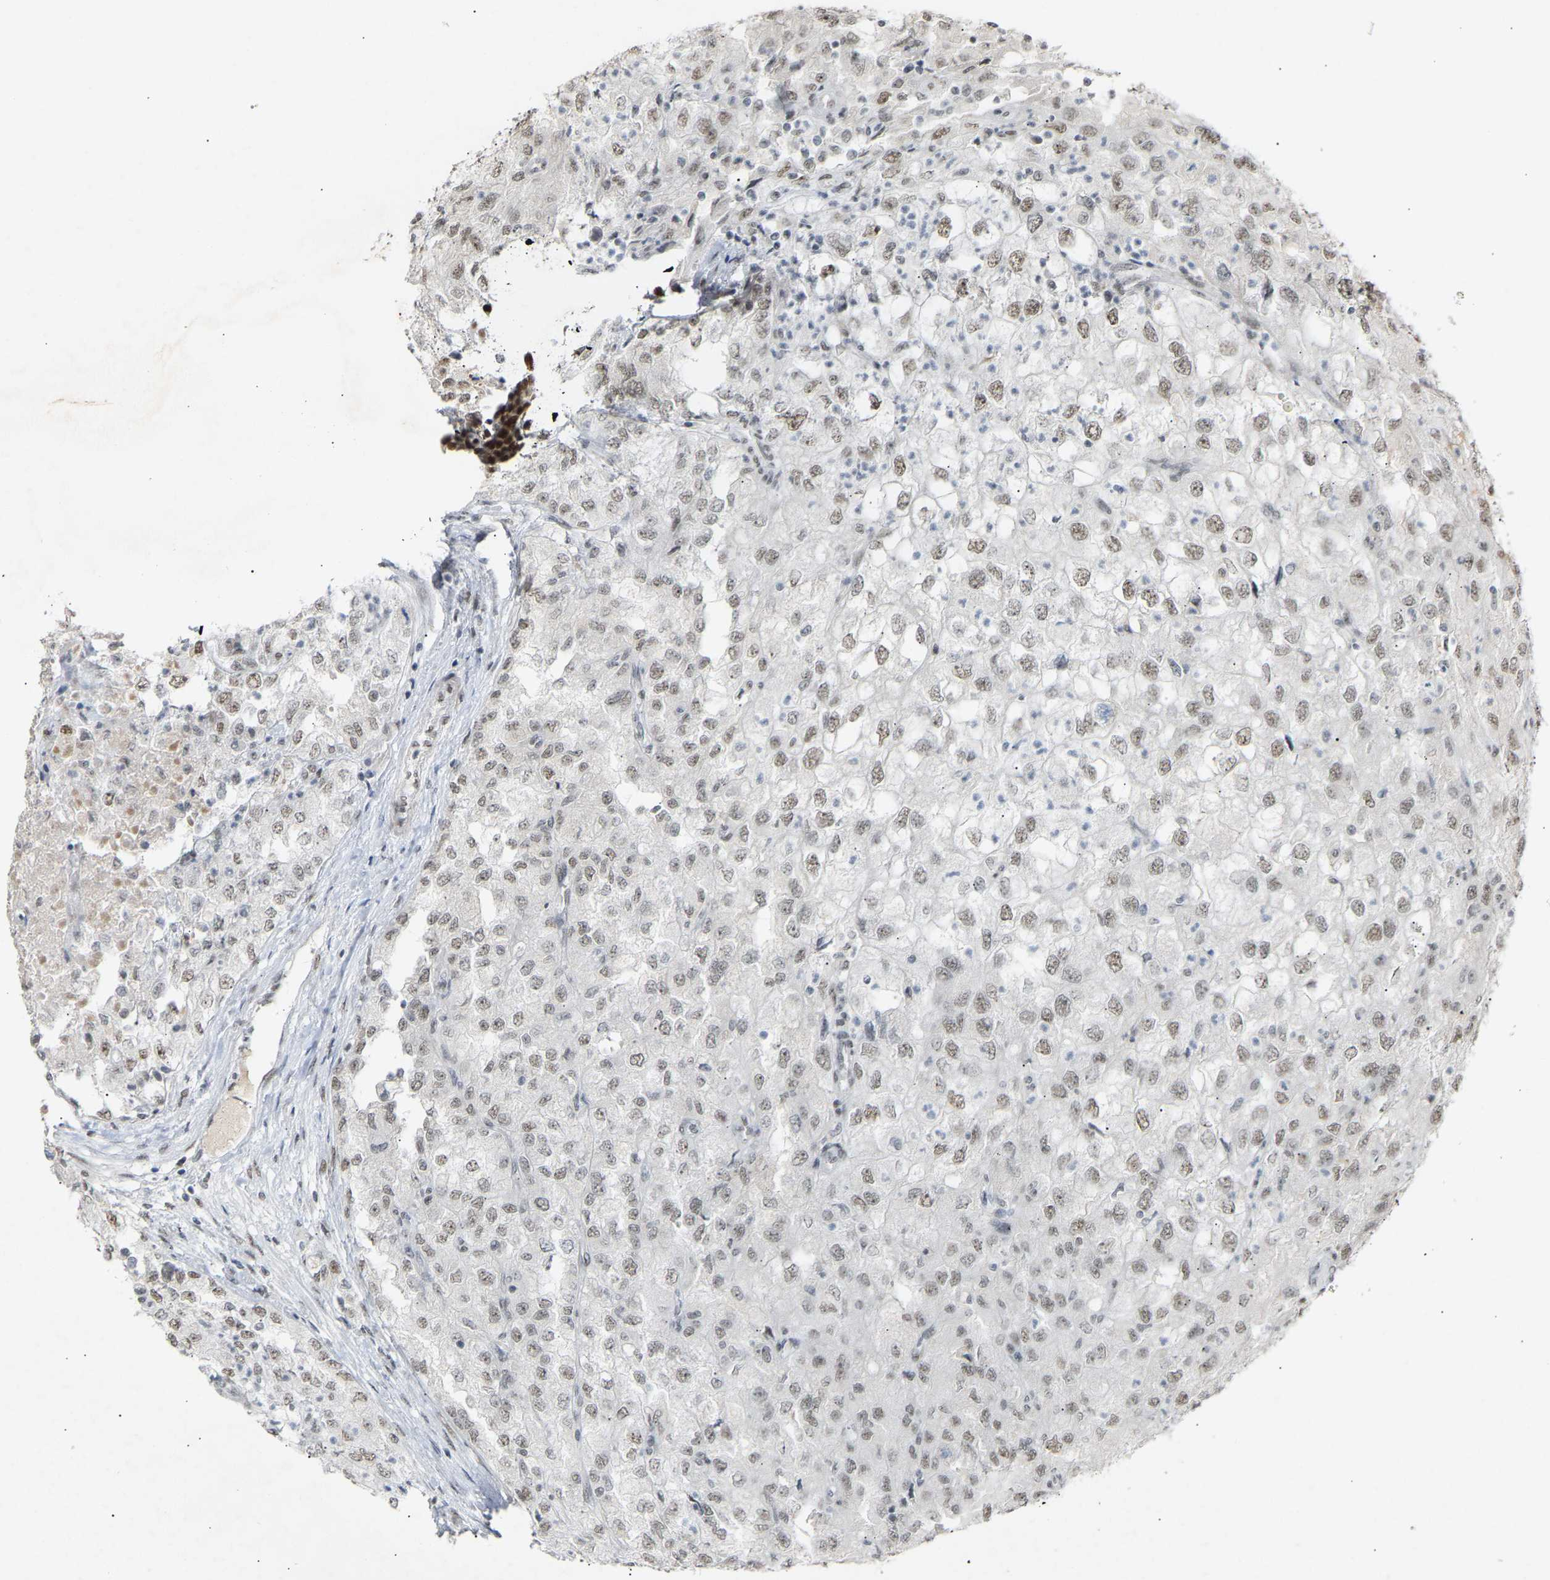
{"staining": {"intensity": "moderate", "quantity": "25%-75%", "location": "nuclear"}, "tissue": "renal cancer", "cell_type": "Tumor cells", "image_type": "cancer", "snomed": [{"axis": "morphology", "description": "Adenocarcinoma, NOS"}, {"axis": "topography", "description": "Kidney"}], "caption": "A medium amount of moderate nuclear positivity is seen in approximately 25%-75% of tumor cells in renal adenocarcinoma tissue. (DAB (3,3'-diaminobenzidine) IHC with brightfield microscopy, high magnification).", "gene": "NELFB", "patient": {"sex": "female", "age": 54}}